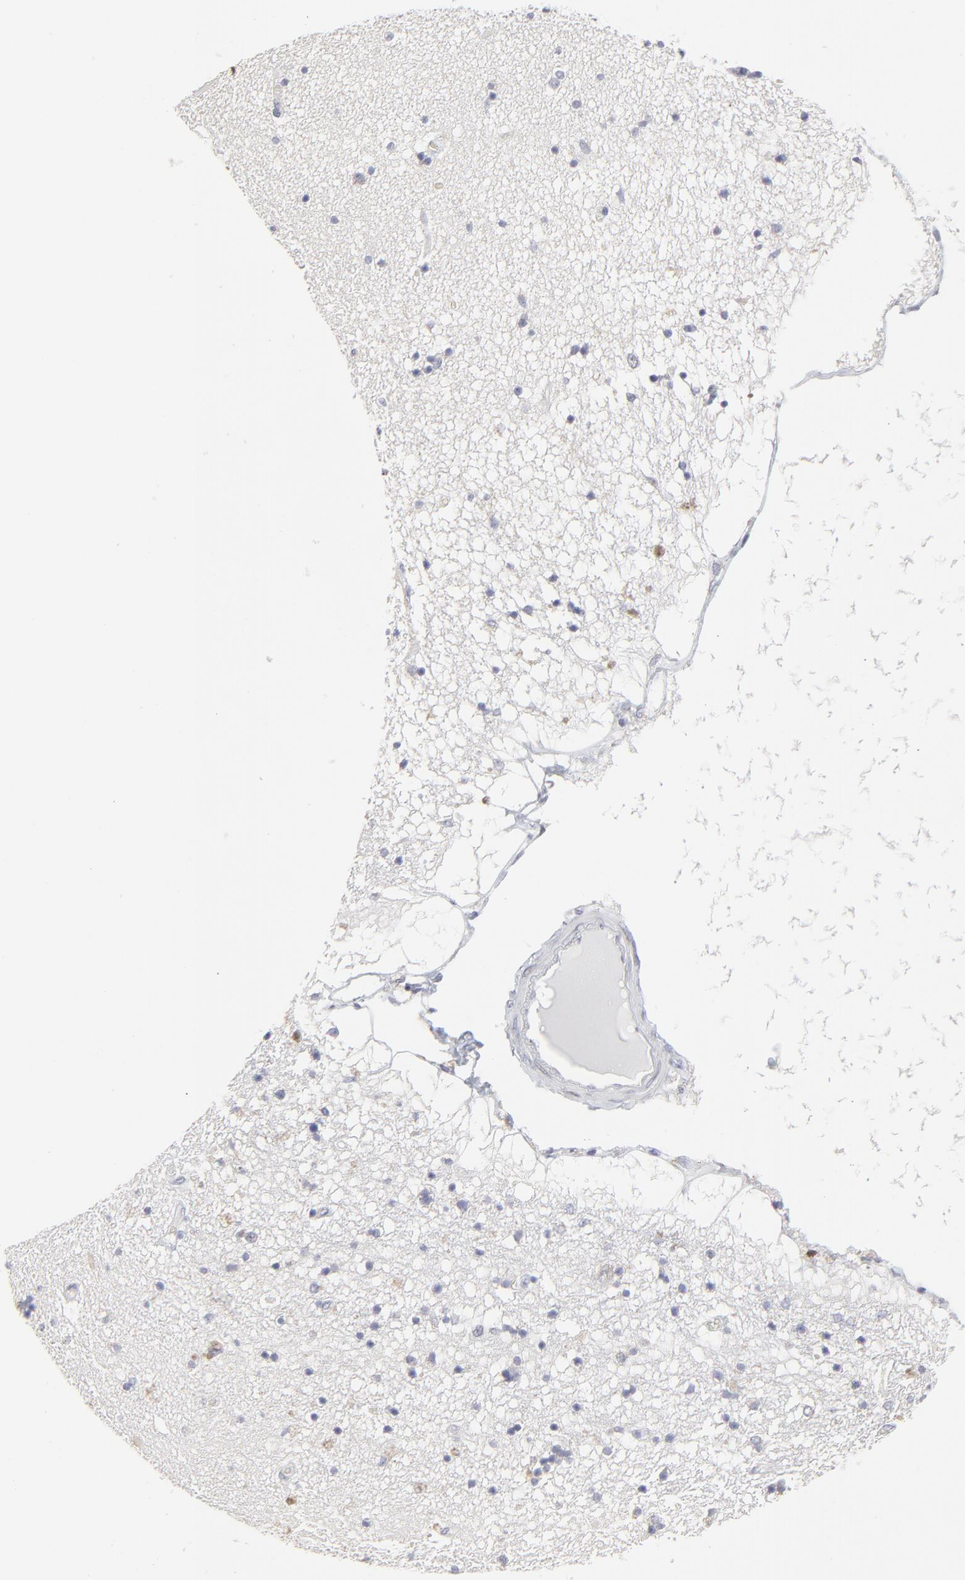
{"staining": {"intensity": "weak", "quantity": "<25%", "location": "cytoplasmic/membranous"}, "tissue": "hippocampus", "cell_type": "Glial cells", "image_type": "normal", "snomed": [{"axis": "morphology", "description": "Normal tissue, NOS"}, {"axis": "topography", "description": "Hippocampus"}], "caption": "A histopathology image of hippocampus stained for a protein reveals no brown staining in glial cells. Brightfield microscopy of immunohistochemistry stained with DAB (brown) and hematoxylin (blue), captured at high magnification.", "gene": "NCAPH", "patient": {"sex": "female", "age": 54}}